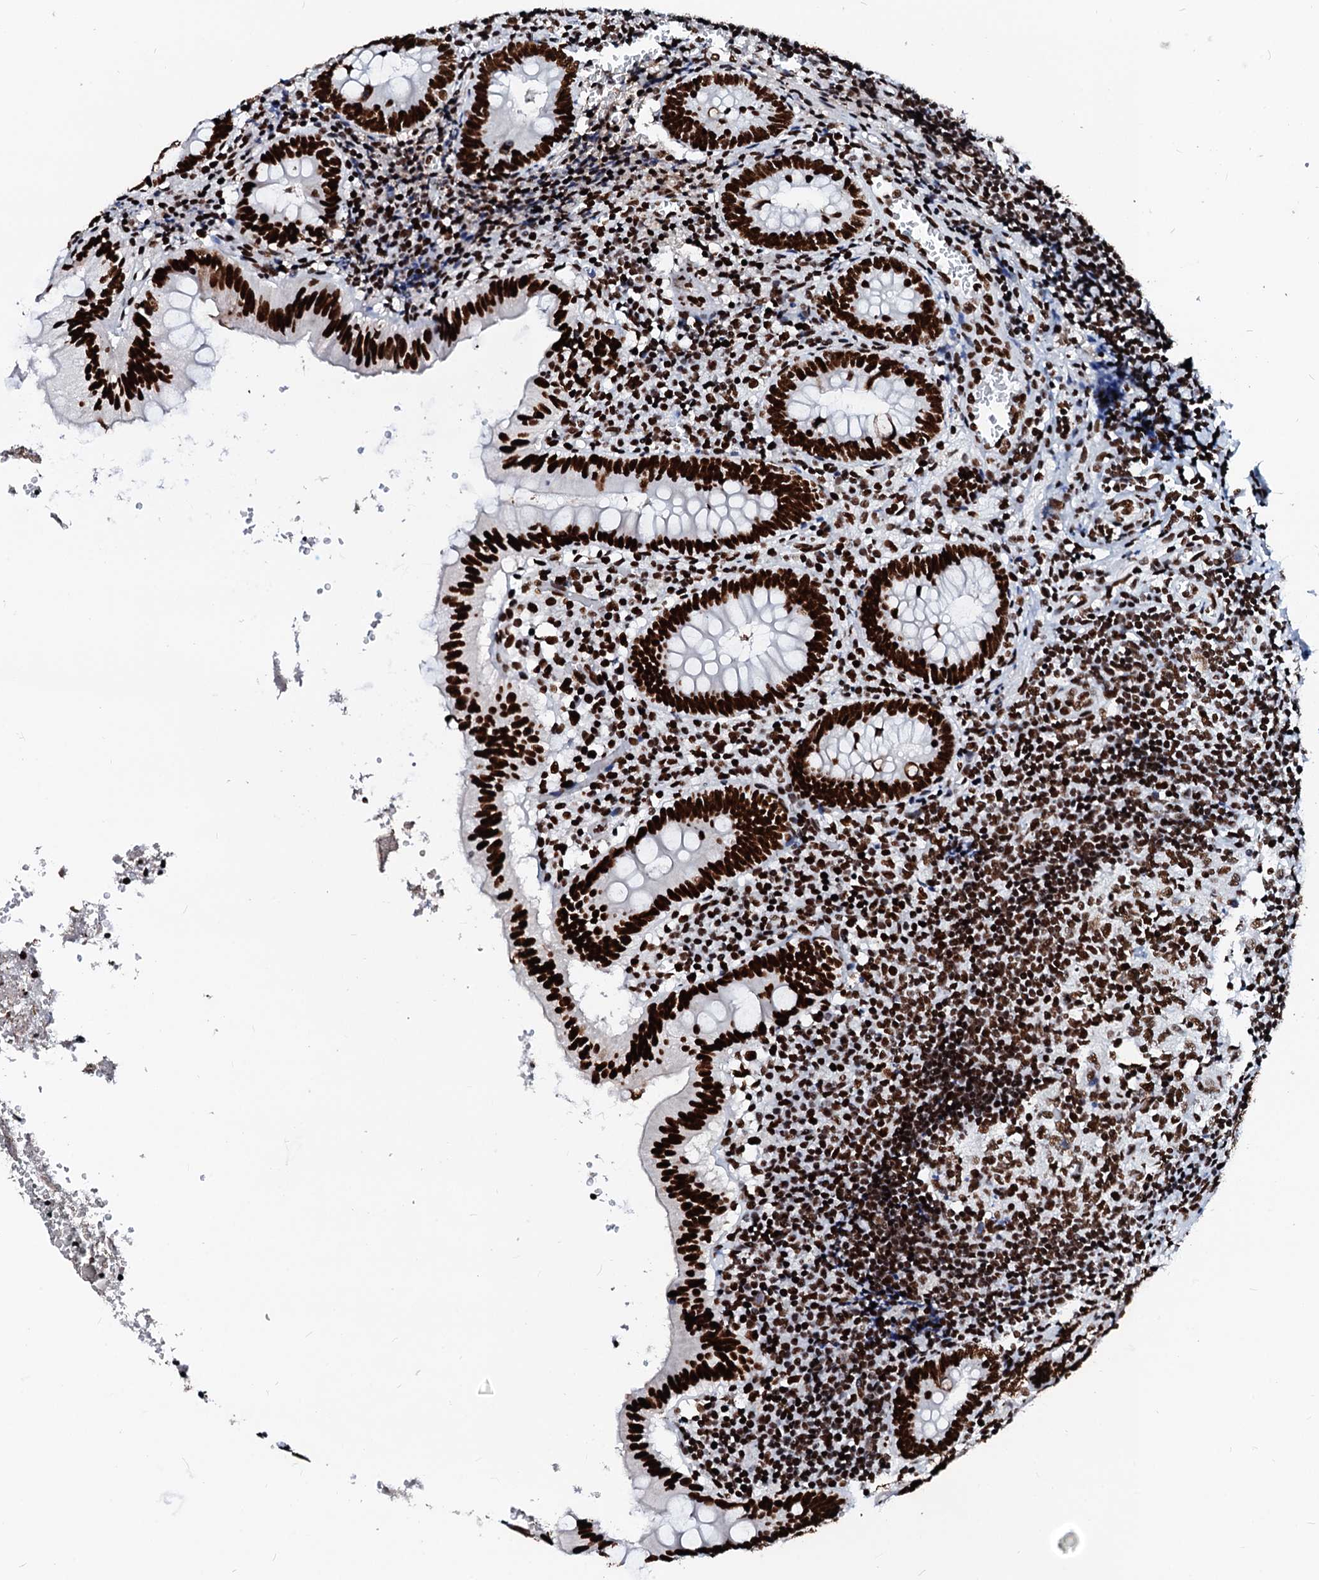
{"staining": {"intensity": "strong", "quantity": ">75%", "location": "nuclear"}, "tissue": "appendix", "cell_type": "Glandular cells", "image_type": "normal", "snomed": [{"axis": "morphology", "description": "Normal tissue, NOS"}, {"axis": "topography", "description": "Appendix"}], "caption": "Immunohistochemical staining of unremarkable appendix demonstrates high levels of strong nuclear positivity in about >75% of glandular cells.", "gene": "RALY", "patient": {"sex": "male", "age": 8}}